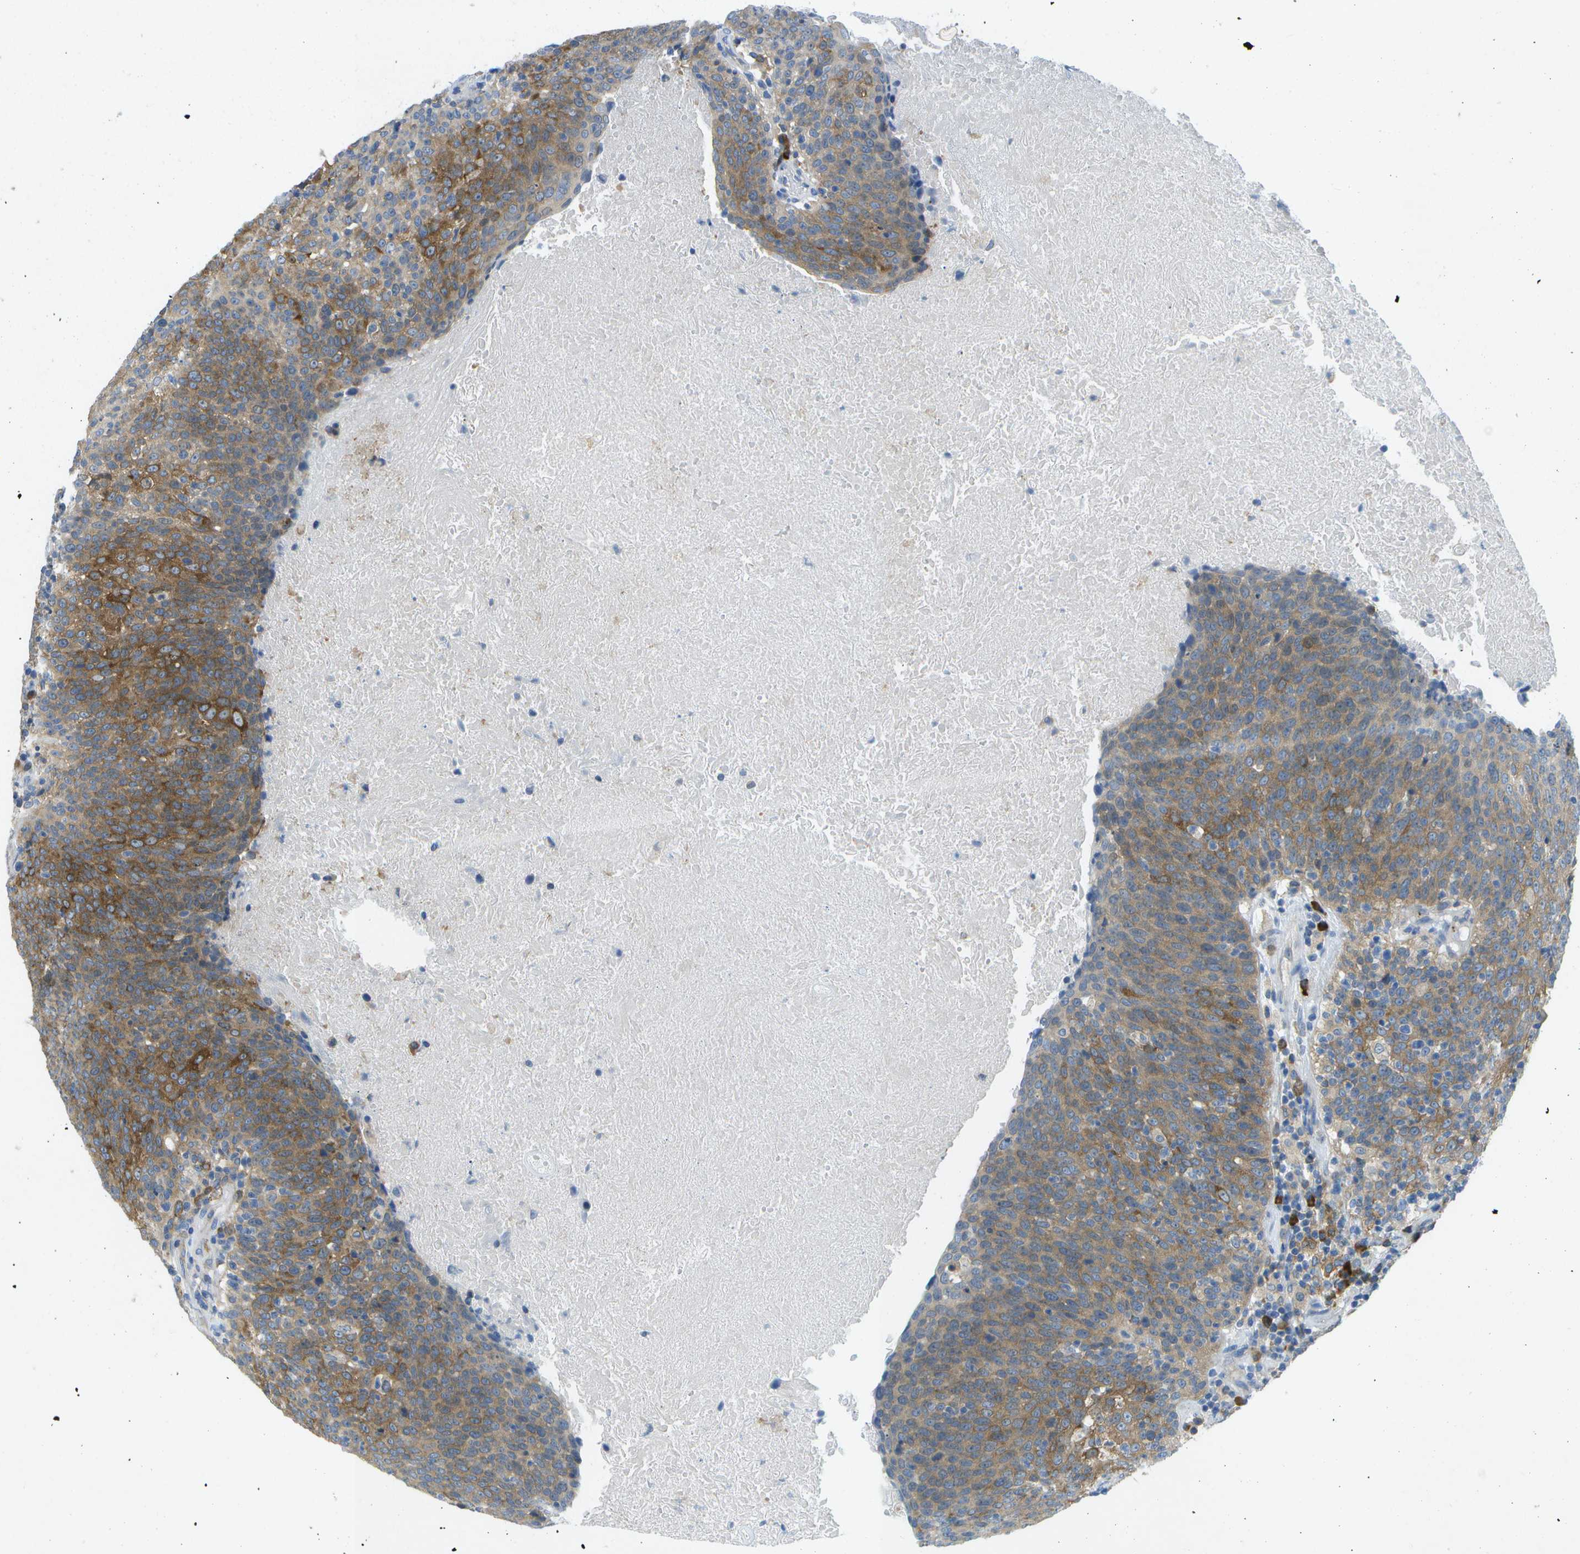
{"staining": {"intensity": "moderate", "quantity": "25%-75%", "location": "cytoplasmic/membranous"}, "tissue": "head and neck cancer", "cell_type": "Tumor cells", "image_type": "cancer", "snomed": [{"axis": "morphology", "description": "Squamous cell carcinoma, NOS"}, {"axis": "morphology", "description": "Squamous cell carcinoma, metastatic, NOS"}, {"axis": "topography", "description": "Lymph node"}, {"axis": "topography", "description": "Head-Neck"}], "caption": "Human head and neck cancer stained with a protein marker demonstrates moderate staining in tumor cells.", "gene": "WNK2", "patient": {"sex": "male", "age": 62}}